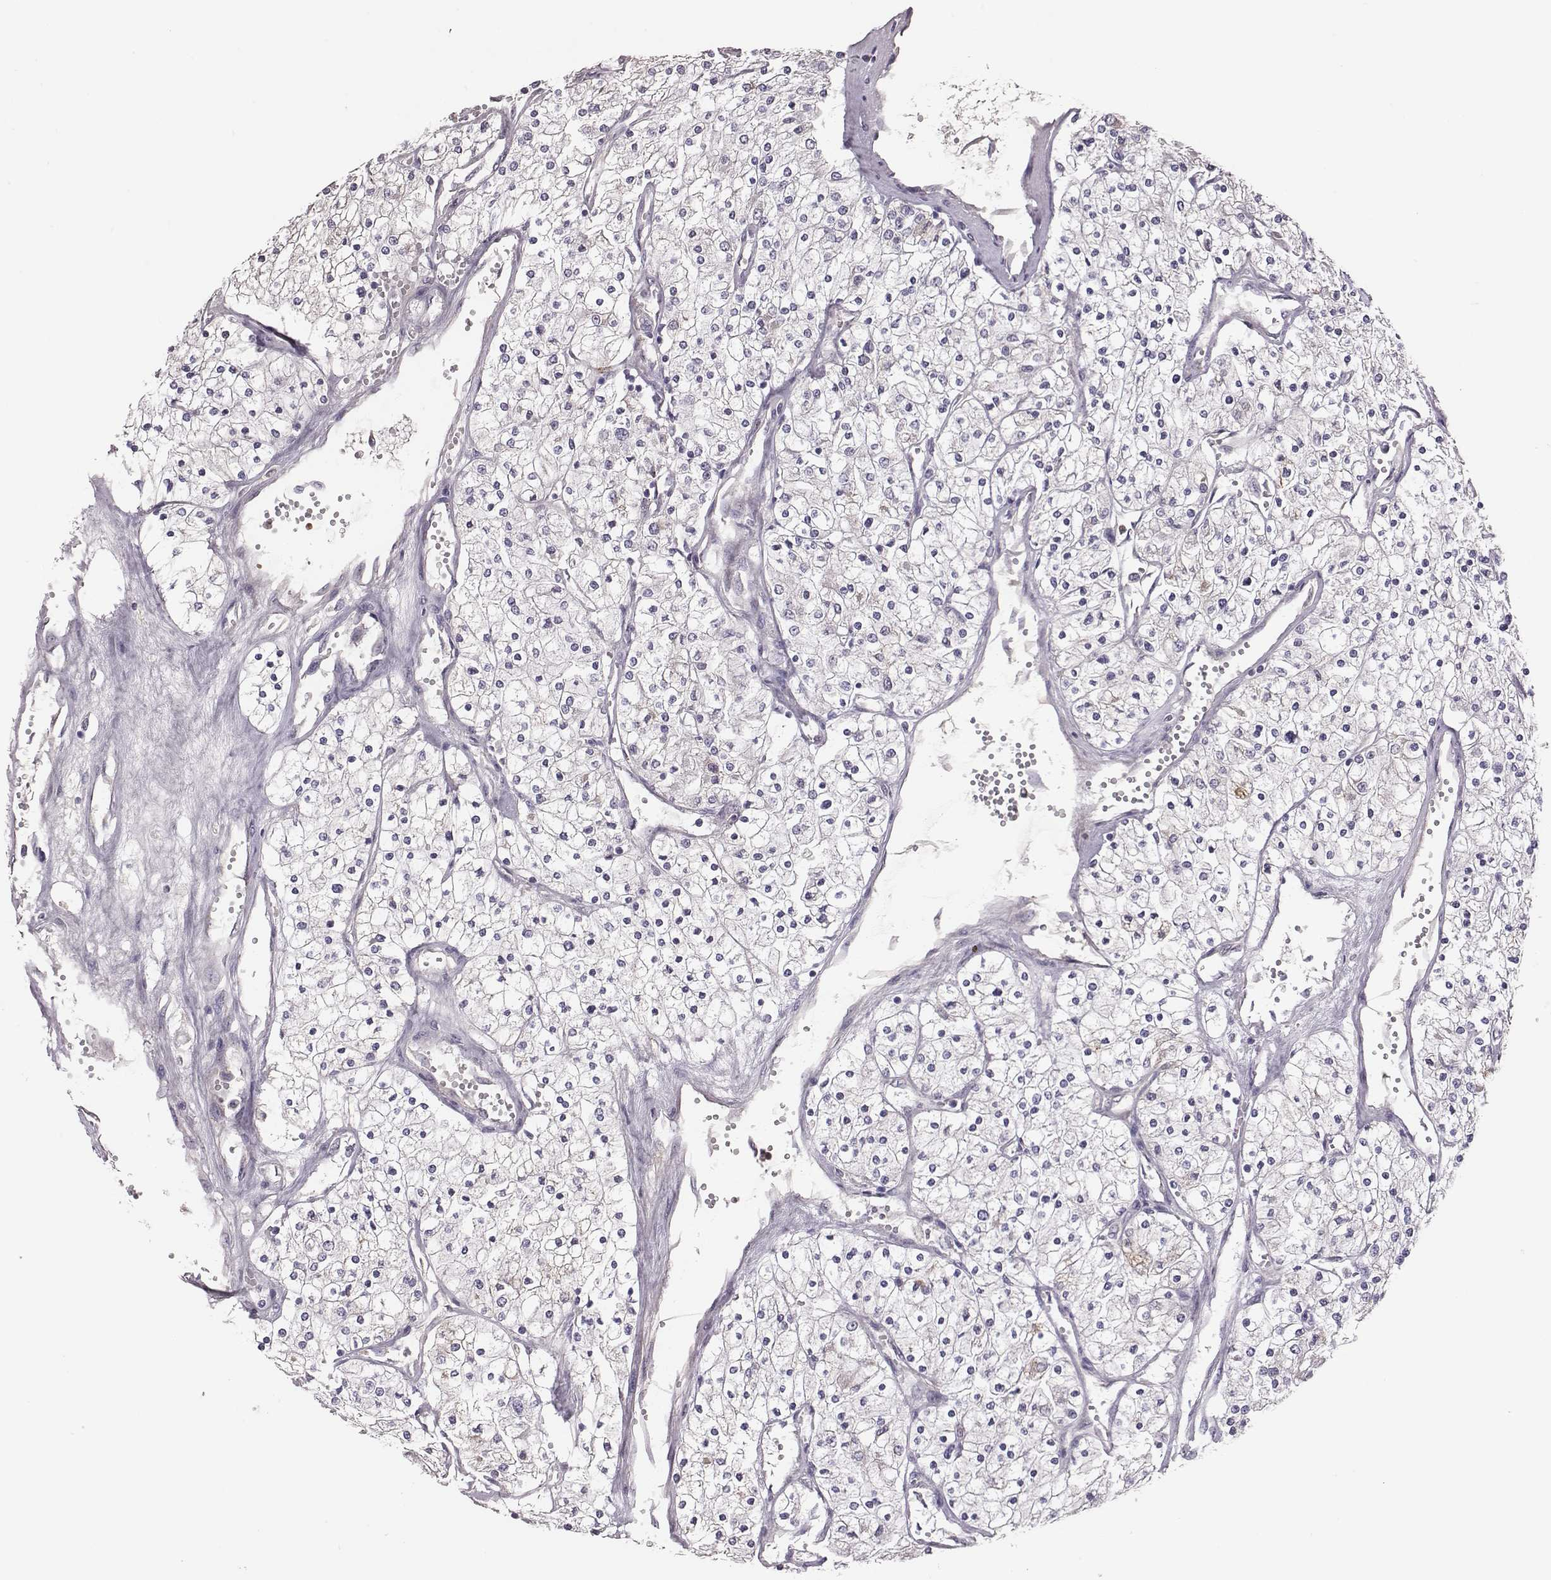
{"staining": {"intensity": "negative", "quantity": "none", "location": "none"}, "tissue": "renal cancer", "cell_type": "Tumor cells", "image_type": "cancer", "snomed": [{"axis": "morphology", "description": "Adenocarcinoma, NOS"}, {"axis": "topography", "description": "Kidney"}], "caption": "The image displays no significant positivity in tumor cells of adenocarcinoma (renal). (DAB (3,3'-diaminobenzidine) IHC with hematoxylin counter stain).", "gene": "KMO", "patient": {"sex": "male", "age": 80}}